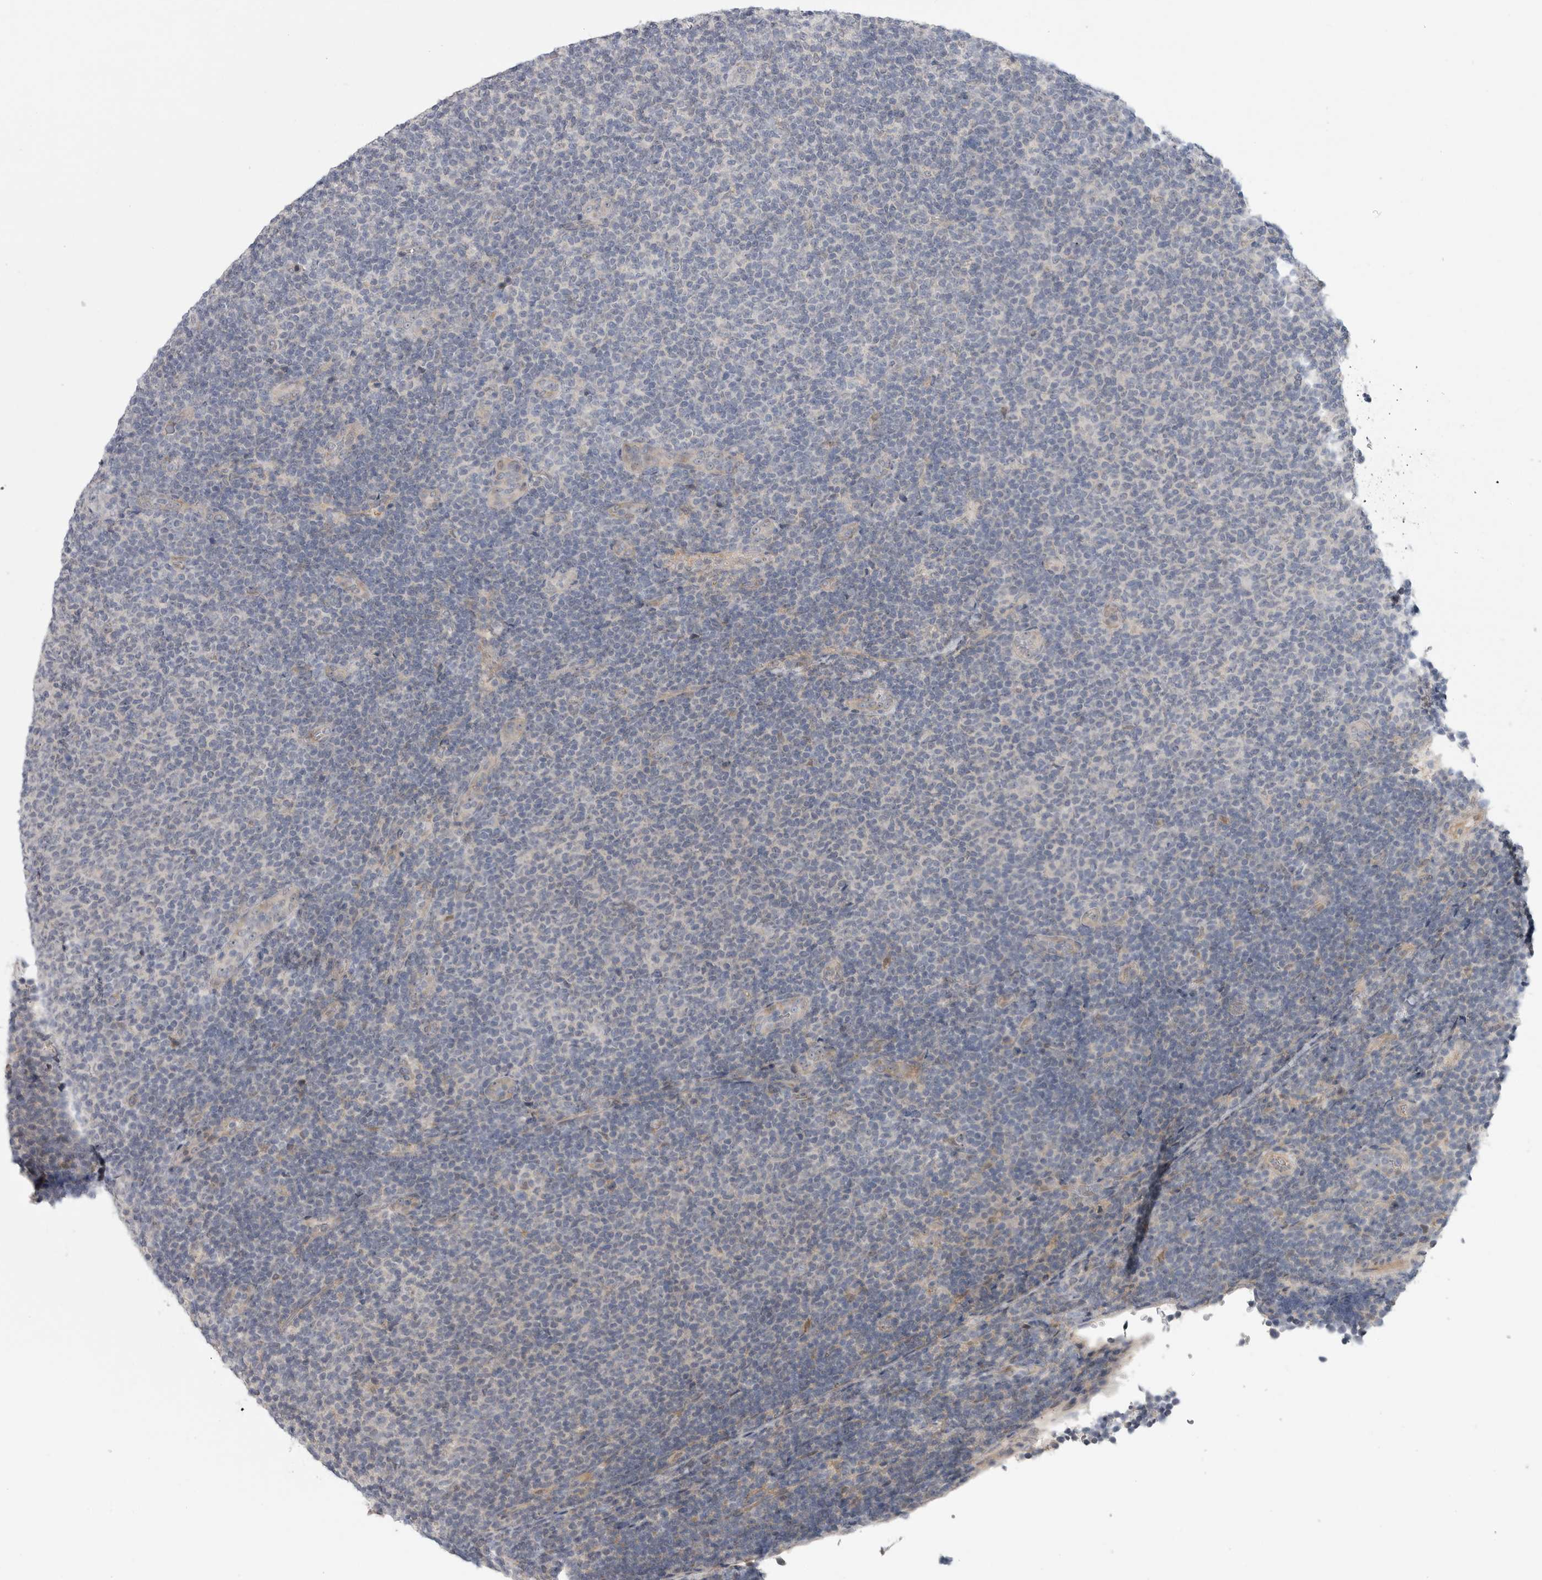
{"staining": {"intensity": "negative", "quantity": "none", "location": "none"}, "tissue": "lymphoma", "cell_type": "Tumor cells", "image_type": "cancer", "snomed": [{"axis": "morphology", "description": "Malignant lymphoma, non-Hodgkin's type, Low grade"}, {"axis": "topography", "description": "Lymph node"}], "caption": "Immunohistochemical staining of malignant lymphoma, non-Hodgkin's type (low-grade) shows no significant expression in tumor cells.", "gene": "FBXO43", "patient": {"sex": "male", "age": 66}}